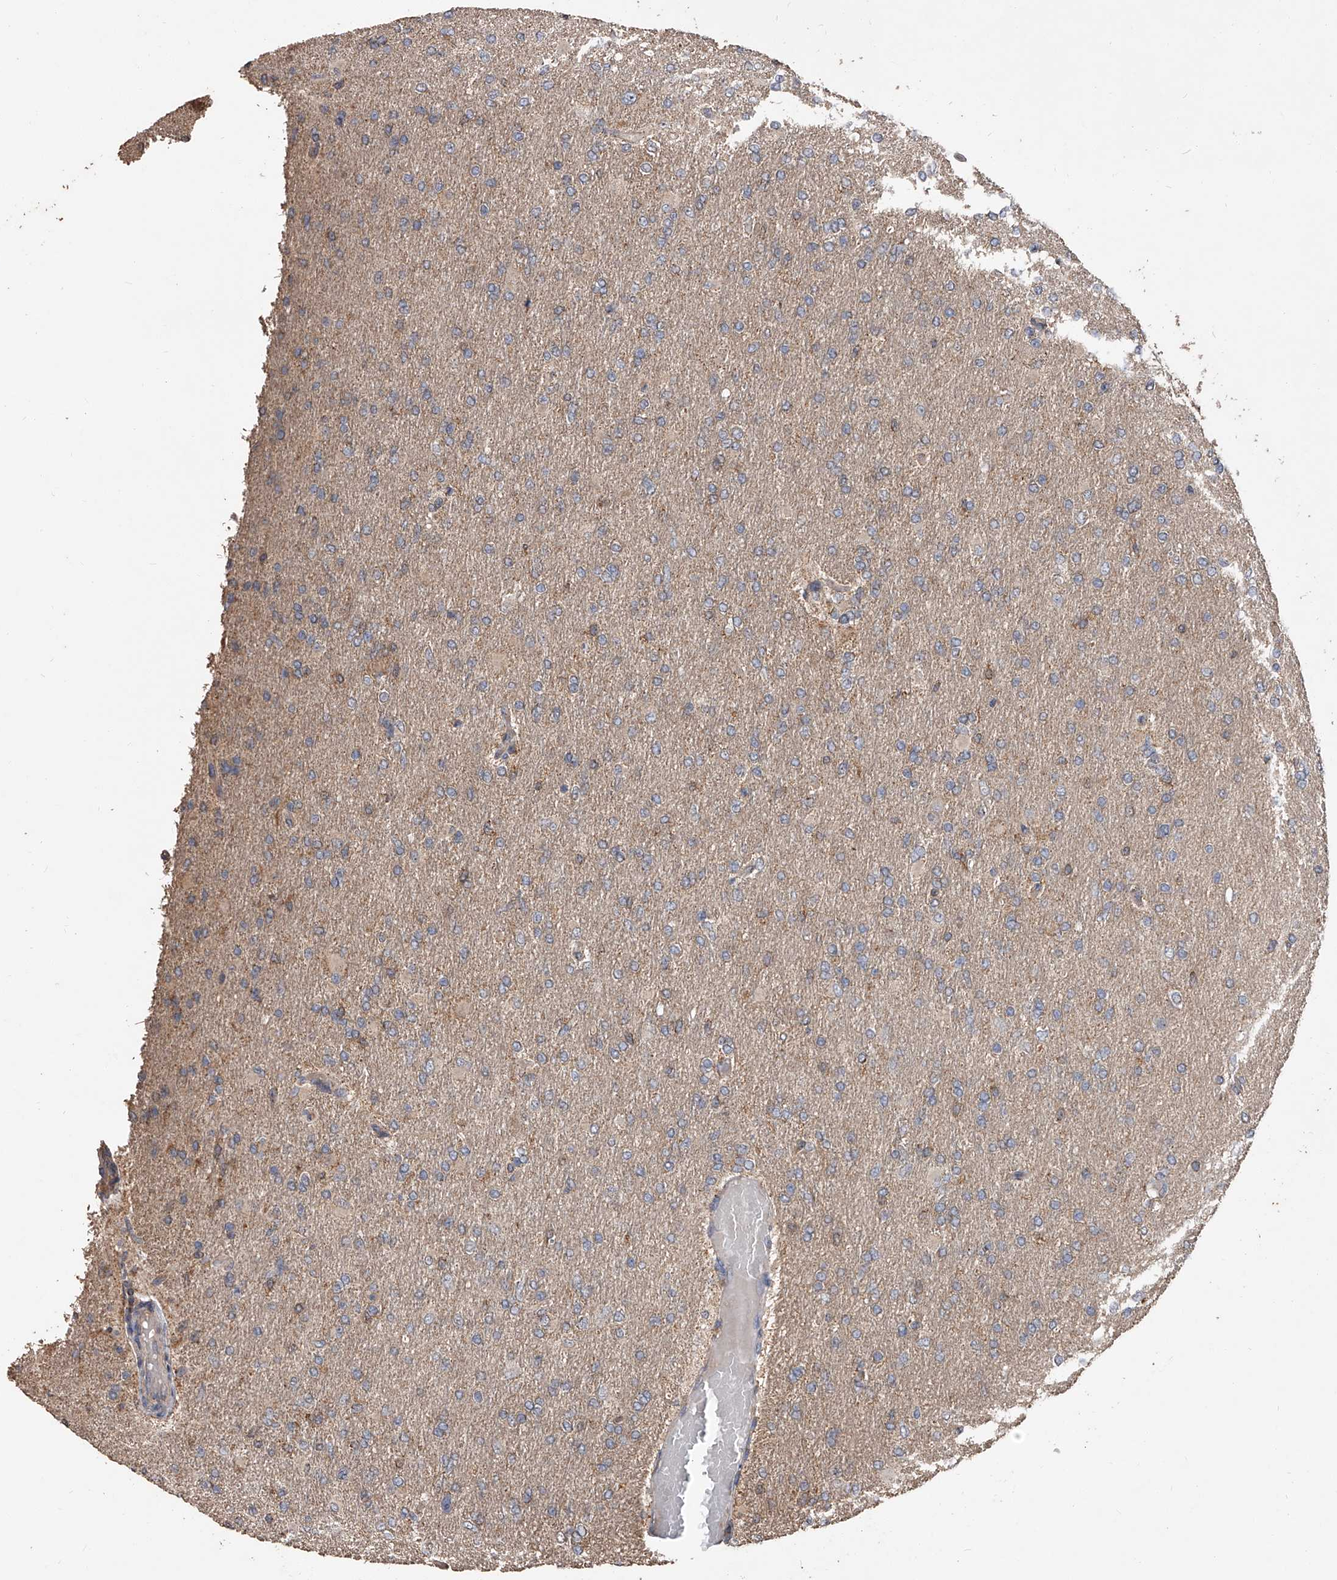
{"staining": {"intensity": "negative", "quantity": "none", "location": "none"}, "tissue": "glioma", "cell_type": "Tumor cells", "image_type": "cancer", "snomed": [{"axis": "morphology", "description": "Glioma, malignant, High grade"}, {"axis": "topography", "description": "Cerebral cortex"}], "caption": "The IHC photomicrograph has no significant expression in tumor cells of malignant glioma (high-grade) tissue. (DAB immunohistochemistry visualized using brightfield microscopy, high magnification).", "gene": "LTV1", "patient": {"sex": "female", "age": 36}}